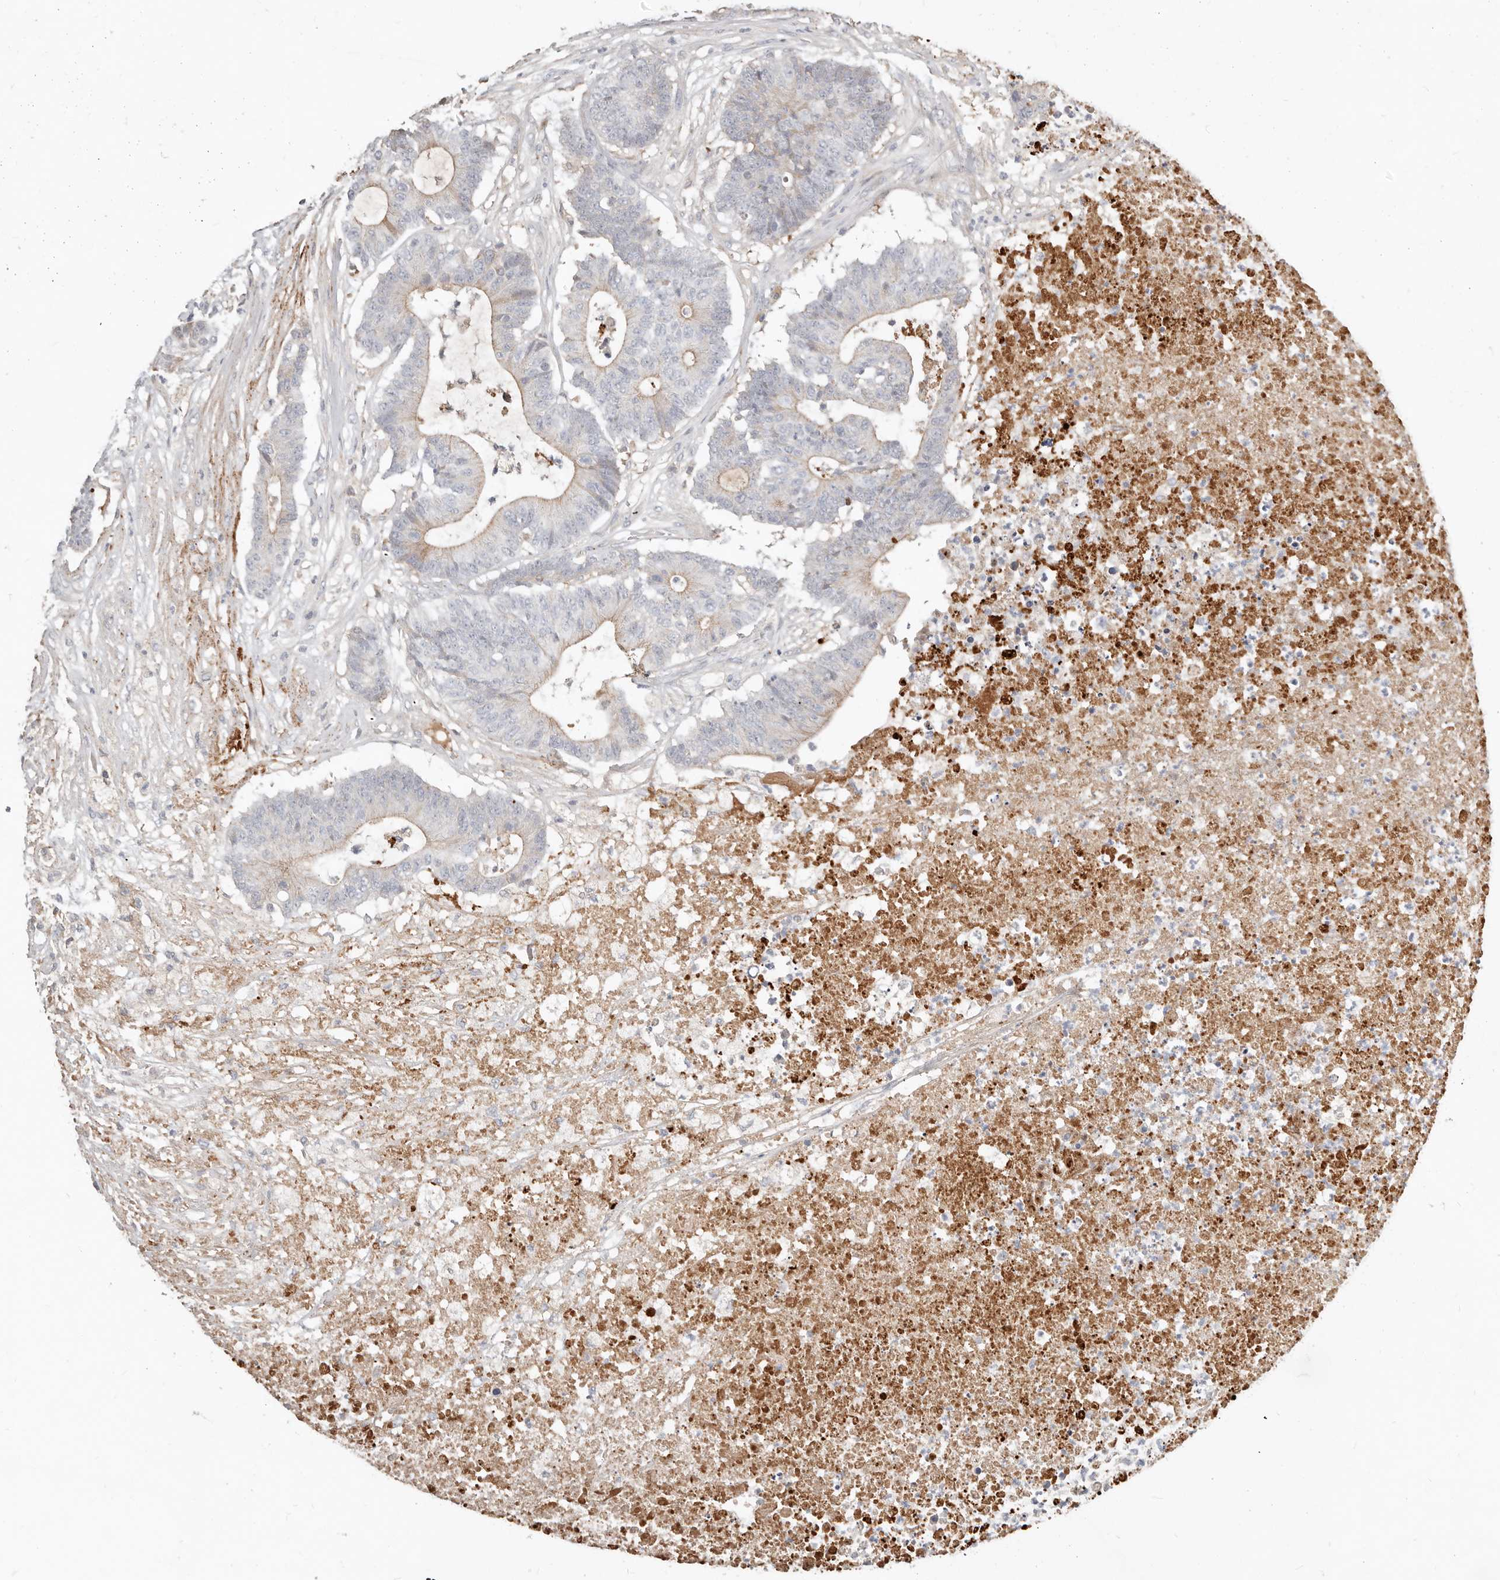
{"staining": {"intensity": "weak", "quantity": "25%-75%", "location": "cytoplasmic/membranous"}, "tissue": "colorectal cancer", "cell_type": "Tumor cells", "image_type": "cancer", "snomed": [{"axis": "morphology", "description": "Adenocarcinoma, NOS"}, {"axis": "topography", "description": "Colon"}], "caption": "Colorectal cancer (adenocarcinoma) was stained to show a protein in brown. There is low levels of weak cytoplasmic/membranous staining in approximately 25%-75% of tumor cells.", "gene": "MTFR2", "patient": {"sex": "female", "age": 84}}